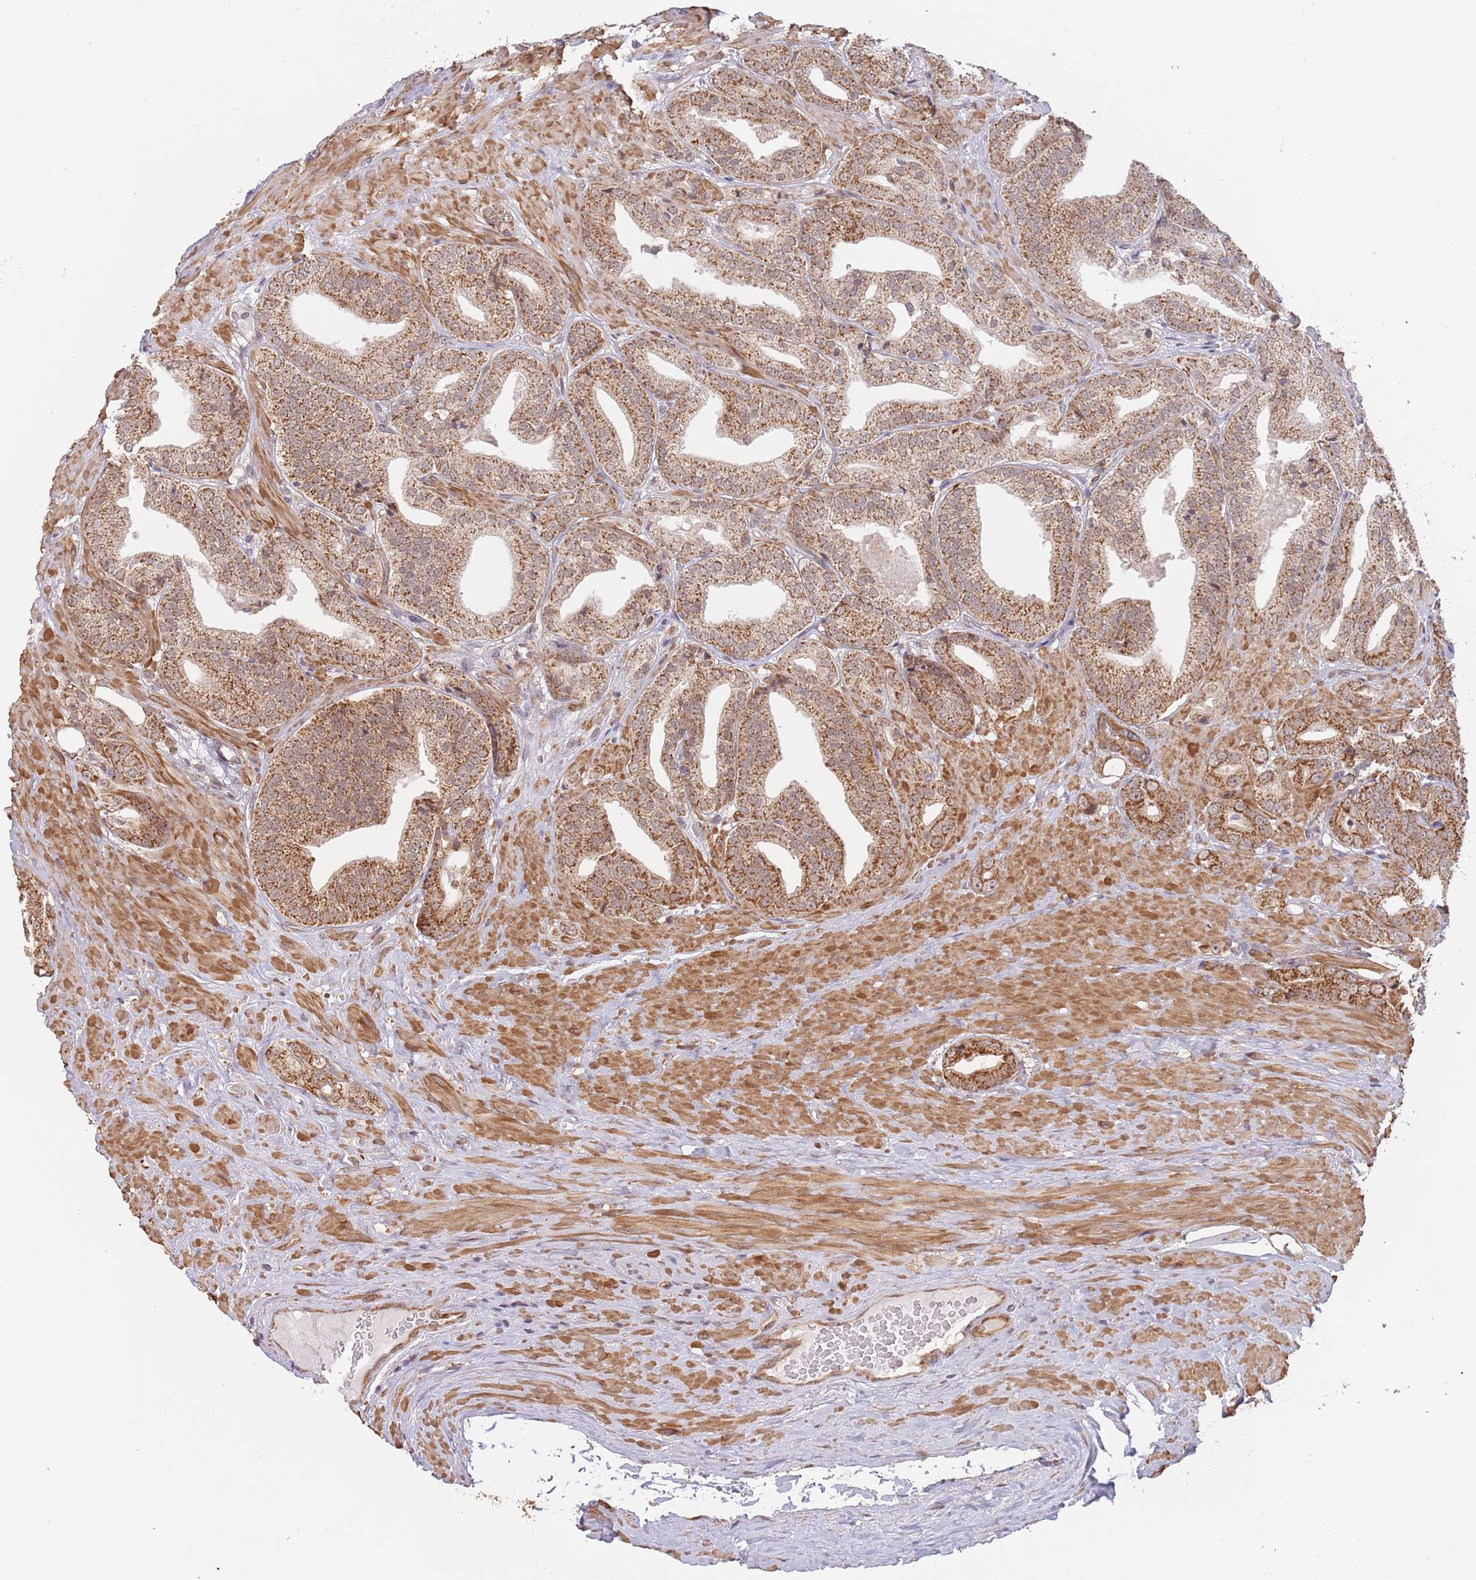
{"staining": {"intensity": "strong", "quantity": "25%-75%", "location": "cytoplasmic/membranous"}, "tissue": "prostate cancer", "cell_type": "Tumor cells", "image_type": "cancer", "snomed": [{"axis": "morphology", "description": "Adenocarcinoma, High grade"}, {"axis": "topography", "description": "Prostate"}], "caption": "Immunohistochemistry (IHC) staining of adenocarcinoma (high-grade) (prostate), which displays high levels of strong cytoplasmic/membranous positivity in approximately 25%-75% of tumor cells indicating strong cytoplasmic/membranous protein staining. The staining was performed using DAB (3,3'-diaminobenzidine) (brown) for protein detection and nuclei were counterstained in hematoxylin (blue).", "gene": "UQCC3", "patient": {"sex": "male", "age": 63}}